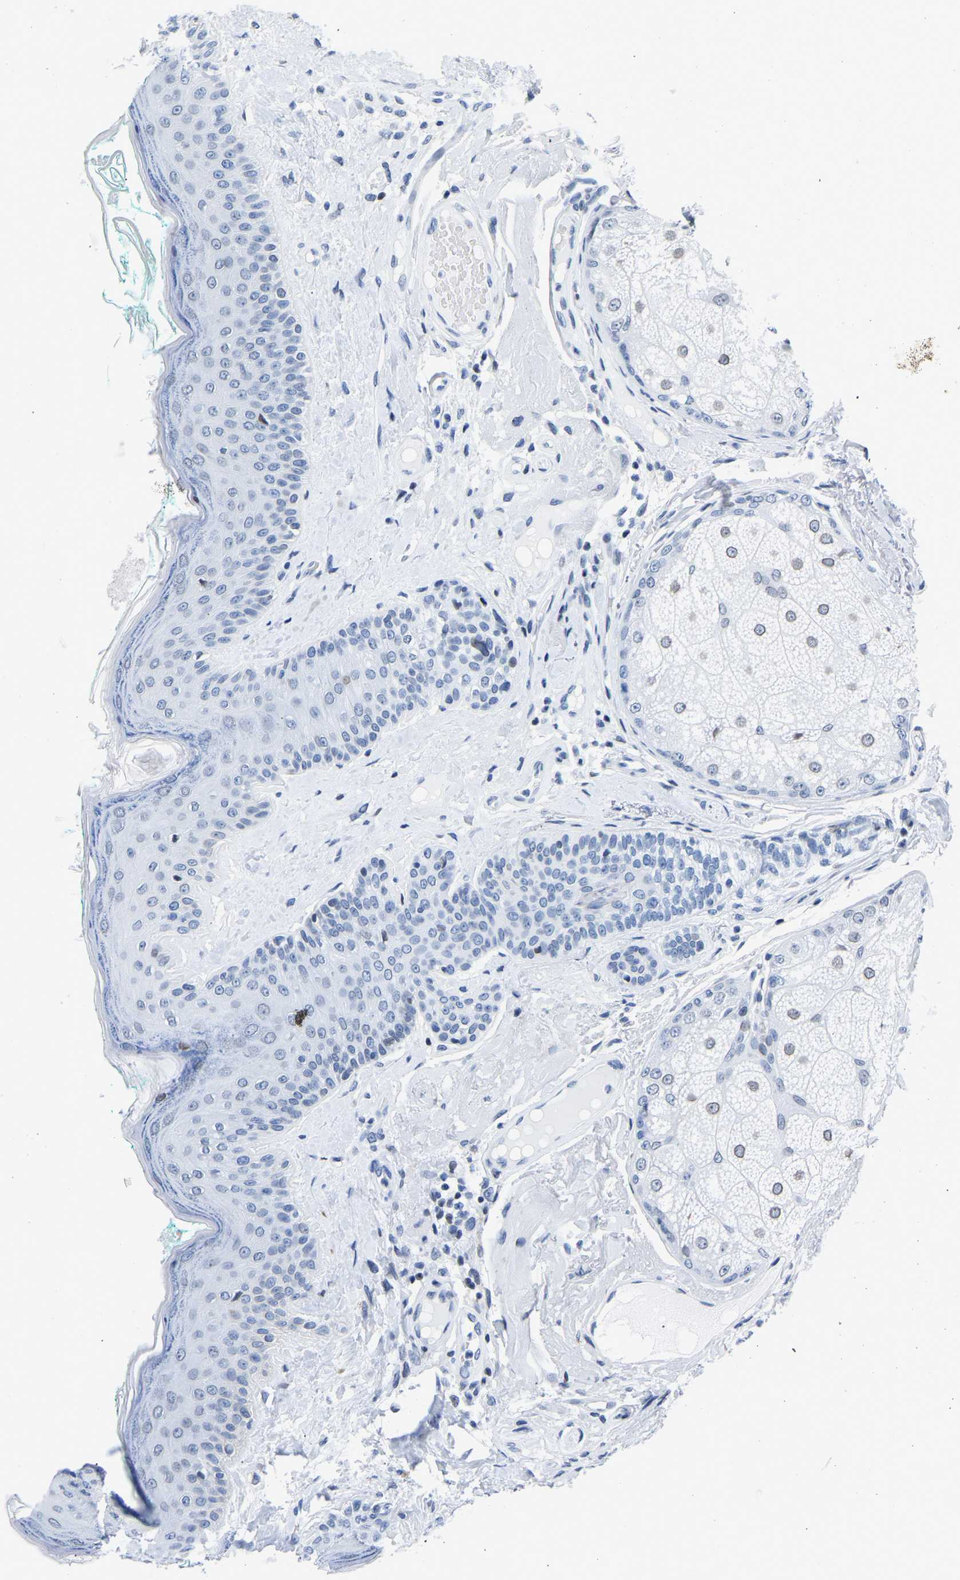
{"staining": {"intensity": "weak", "quantity": "25%-75%", "location": "nuclear"}, "tissue": "oral mucosa", "cell_type": "Squamous epithelial cells", "image_type": "normal", "snomed": [{"axis": "morphology", "description": "Normal tissue, NOS"}, {"axis": "topography", "description": "Skin"}, {"axis": "topography", "description": "Oral tissue"}], "caption": "Squamous epithelial cells show low levels of weak nuclear expression in about 25%-75% of cells in benign human oral mucosa.", "gene": "UPK3A", "patient": {"sex": "male", "age": 84}}